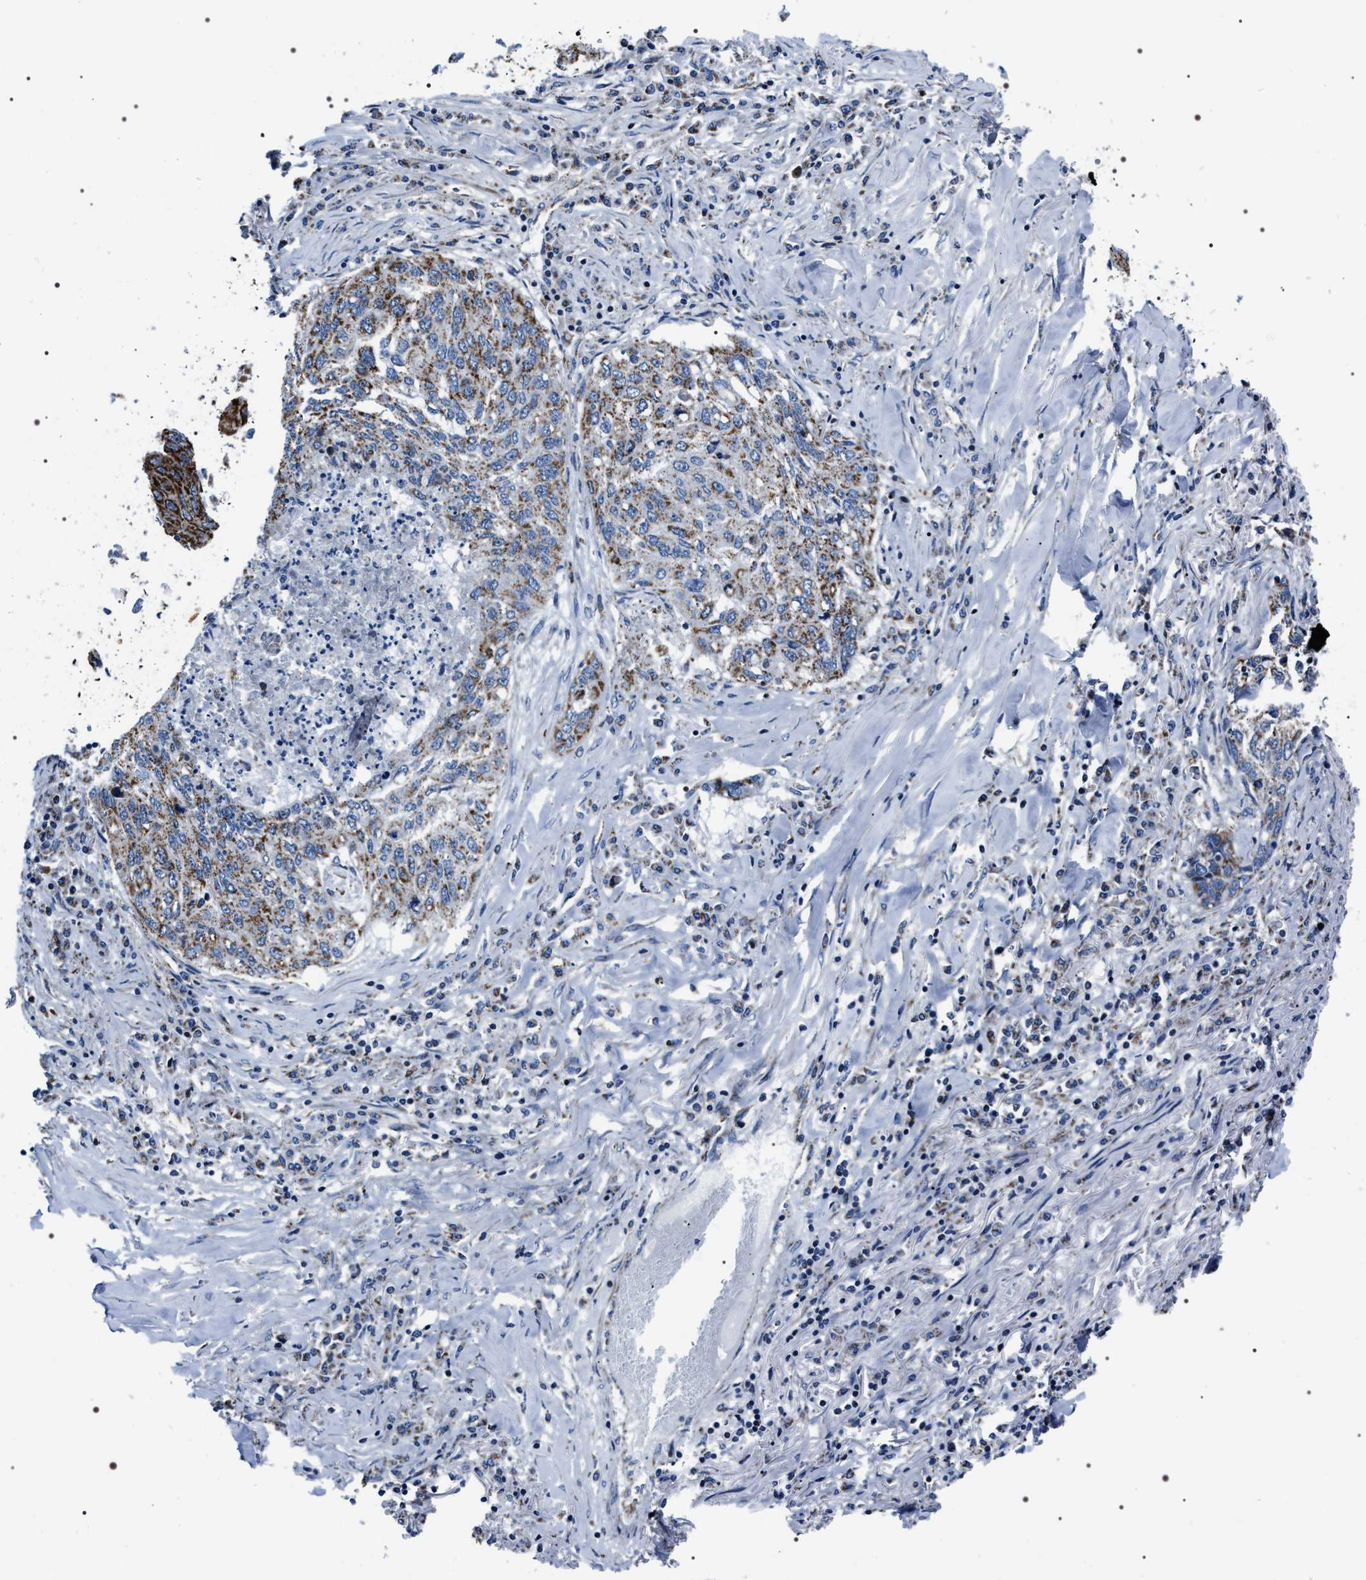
{"staining": {"intensity": "moderate", "quantity": ">75%", "location": "cytoplasmic/membranous"}, "tissue": "lung cancer", "cell_type": "Tumor cells", "image_type": "cancer", "snomed": [{"axis": "morphology", "description": "Squamous cell carcinoma, NOS"}, {"axis": "topography", "description": "Lung"}], "caption": "An image of lung cancer (squamous cell carcinoma) stained for a protein demonstrates moderate cytoplasmic/membranous brown staining in tumor cells.", "gene": "NTMT1", "patient": {"sex": "female", "age": 63}}